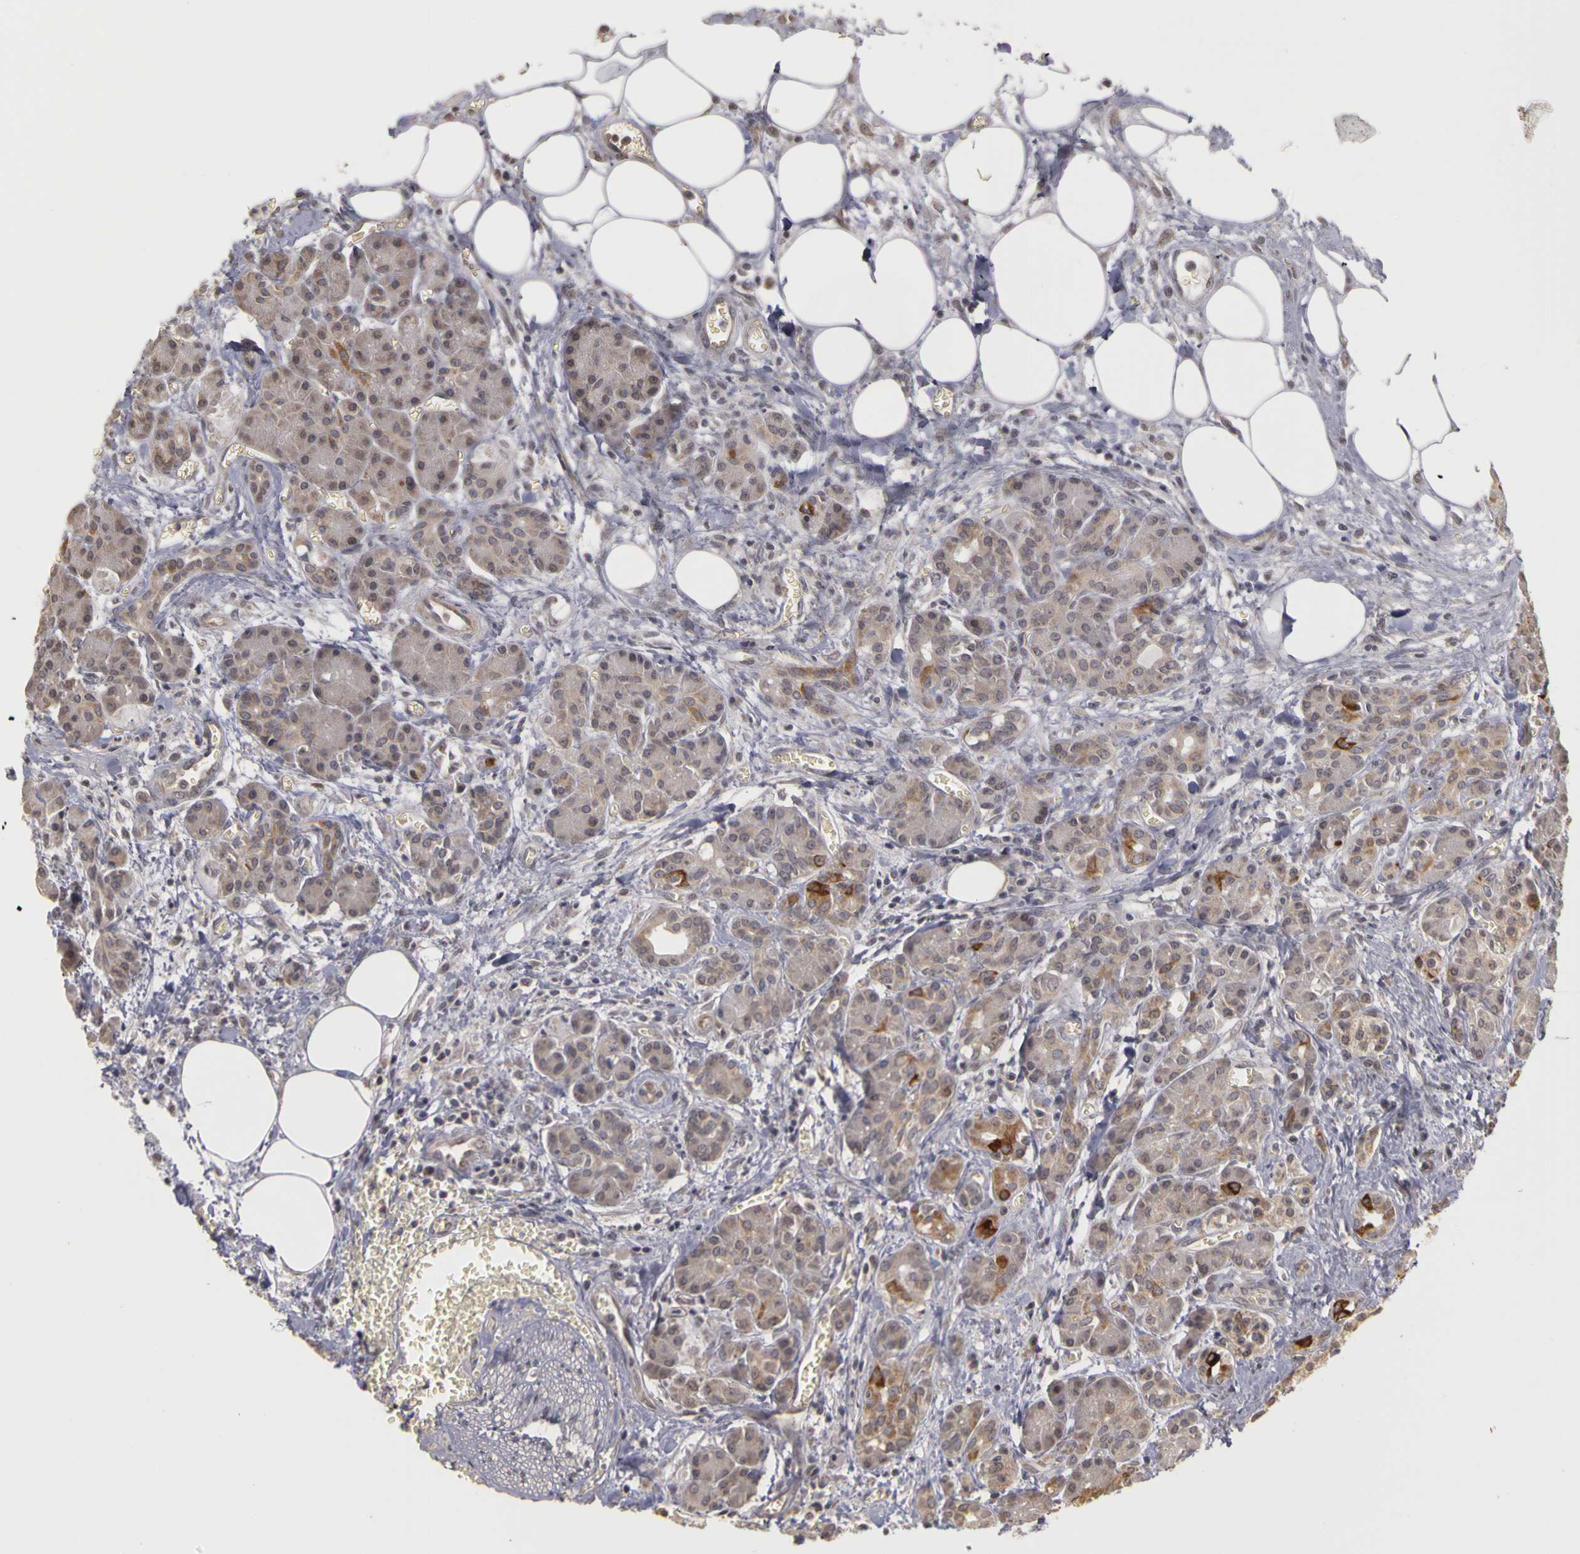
{"staining": {"intensity": "strong", "quantity": "<25%", "location": "cytoplasmic/membranous"}, "tissue": "pancreas", "cell_type": "Exocrine glandular cells", "image_type": "normal", "snomed": [{"axis": "morphology", "description": "Normal tissue, NOS"}, {"axis": "topography", "description": "Pancreas"}], "caption": "A histopathology image of human pancreas stained for a protein exhibits strong cytoplasmic/membranous brown staining in exocrine glandular cells.", "gene": "FRMD7", "patient": {"sex": "male", "age": 73}}